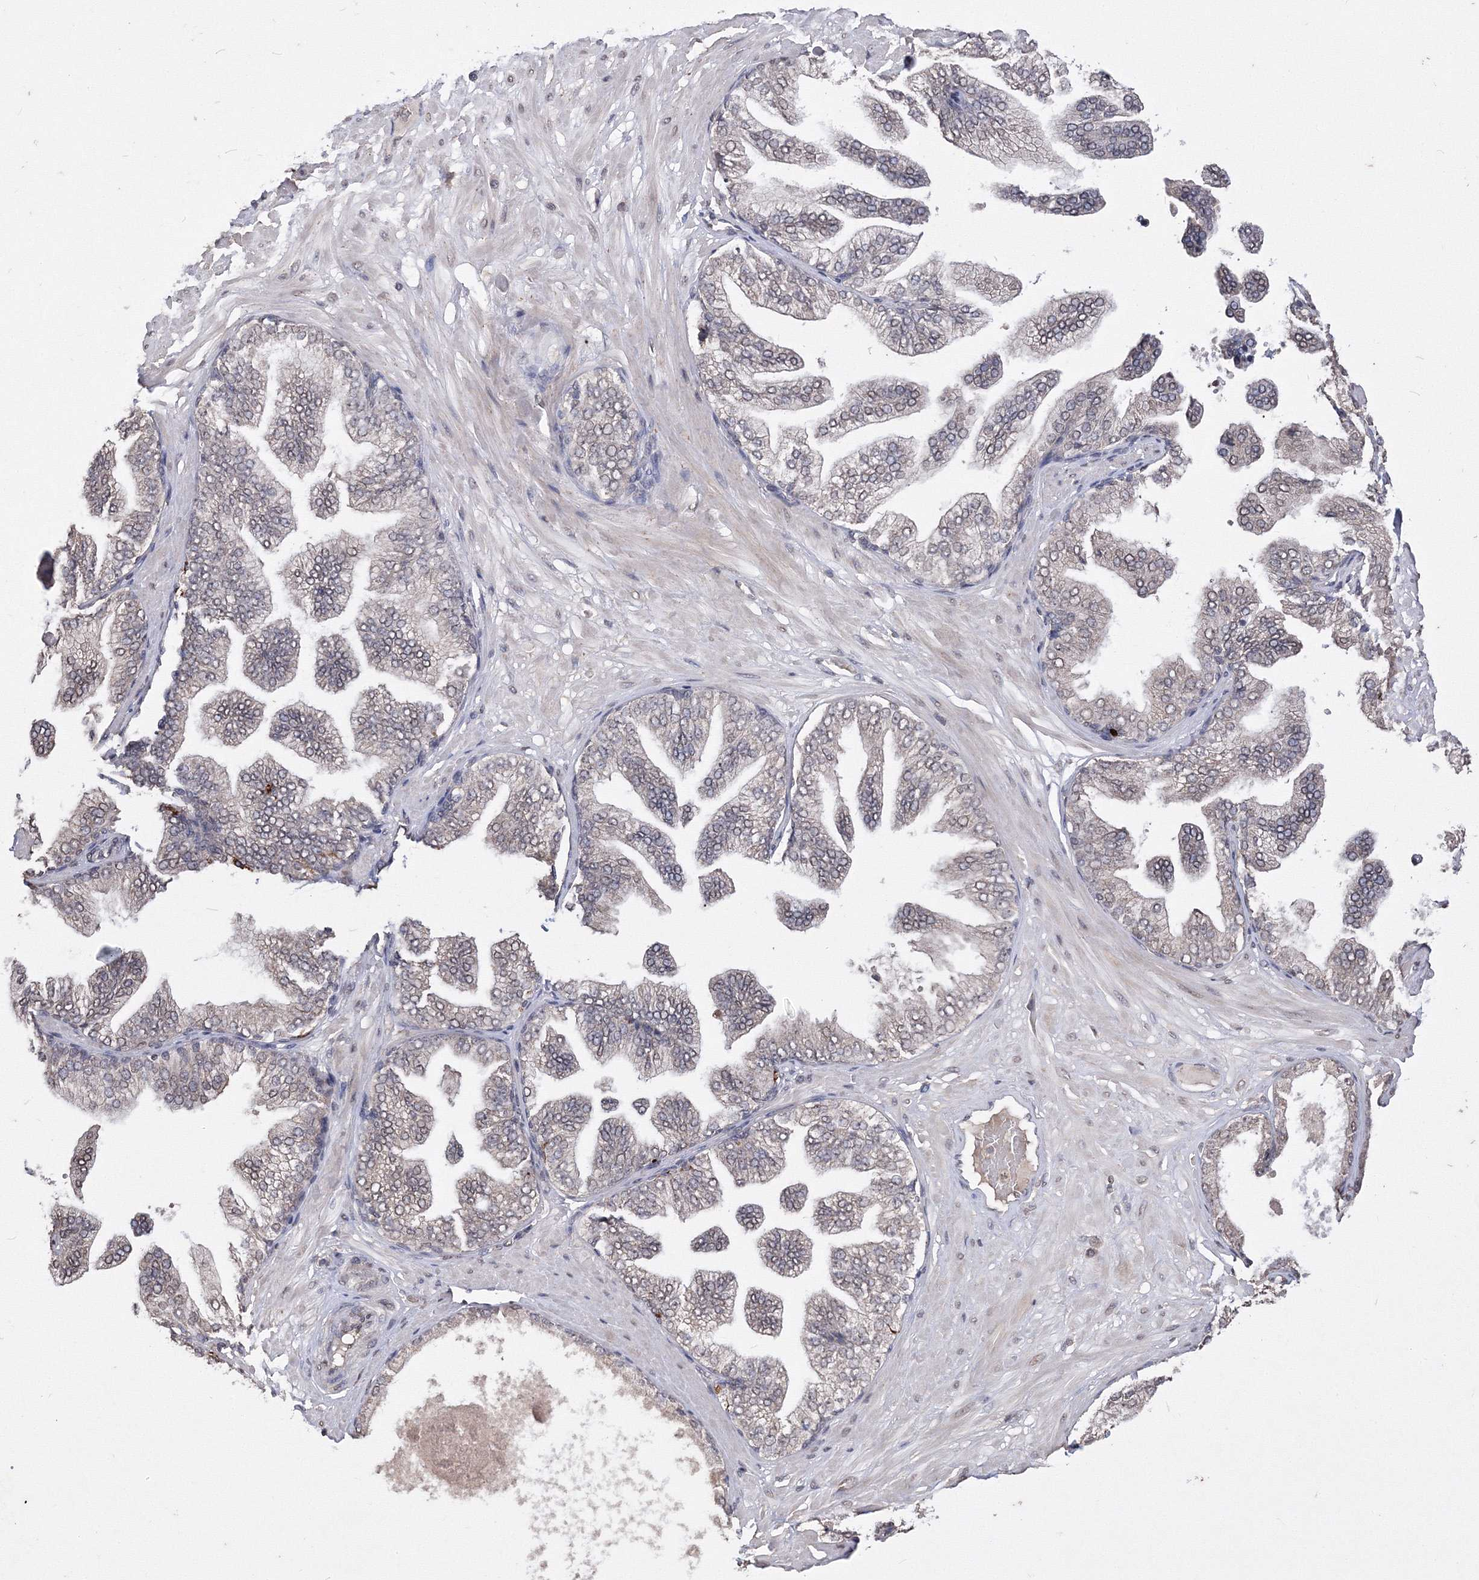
{"staining": {"intensity": "weak", "quantity": ">75%", "location": "nuclear"}, "tissue": "adipose tissue", "cell_type": "Adipocytes", "image_type": "normal", "snomed": [{"axis": "morphology", "description": "Normal tissue, NOS"}, {"axis": "morphology", "description": "Adenocarcinoma, Low grade"}, {"axis": "topography", "description": "Prostate"}, {"axis": "topography", "description": "Peripheral nerve tissue"}], "caption": "Immunohistochemistry (IHC) histopathology image of unremarkable adipose tissue: human adipose tissue stained using IHC shows low levels of weak protein expression localized specifically in the nuclear of adipocytes, appearing as a nuclear brown color.", "gene": "GPN1", "patient": {"sex": "male", "age": 63}}